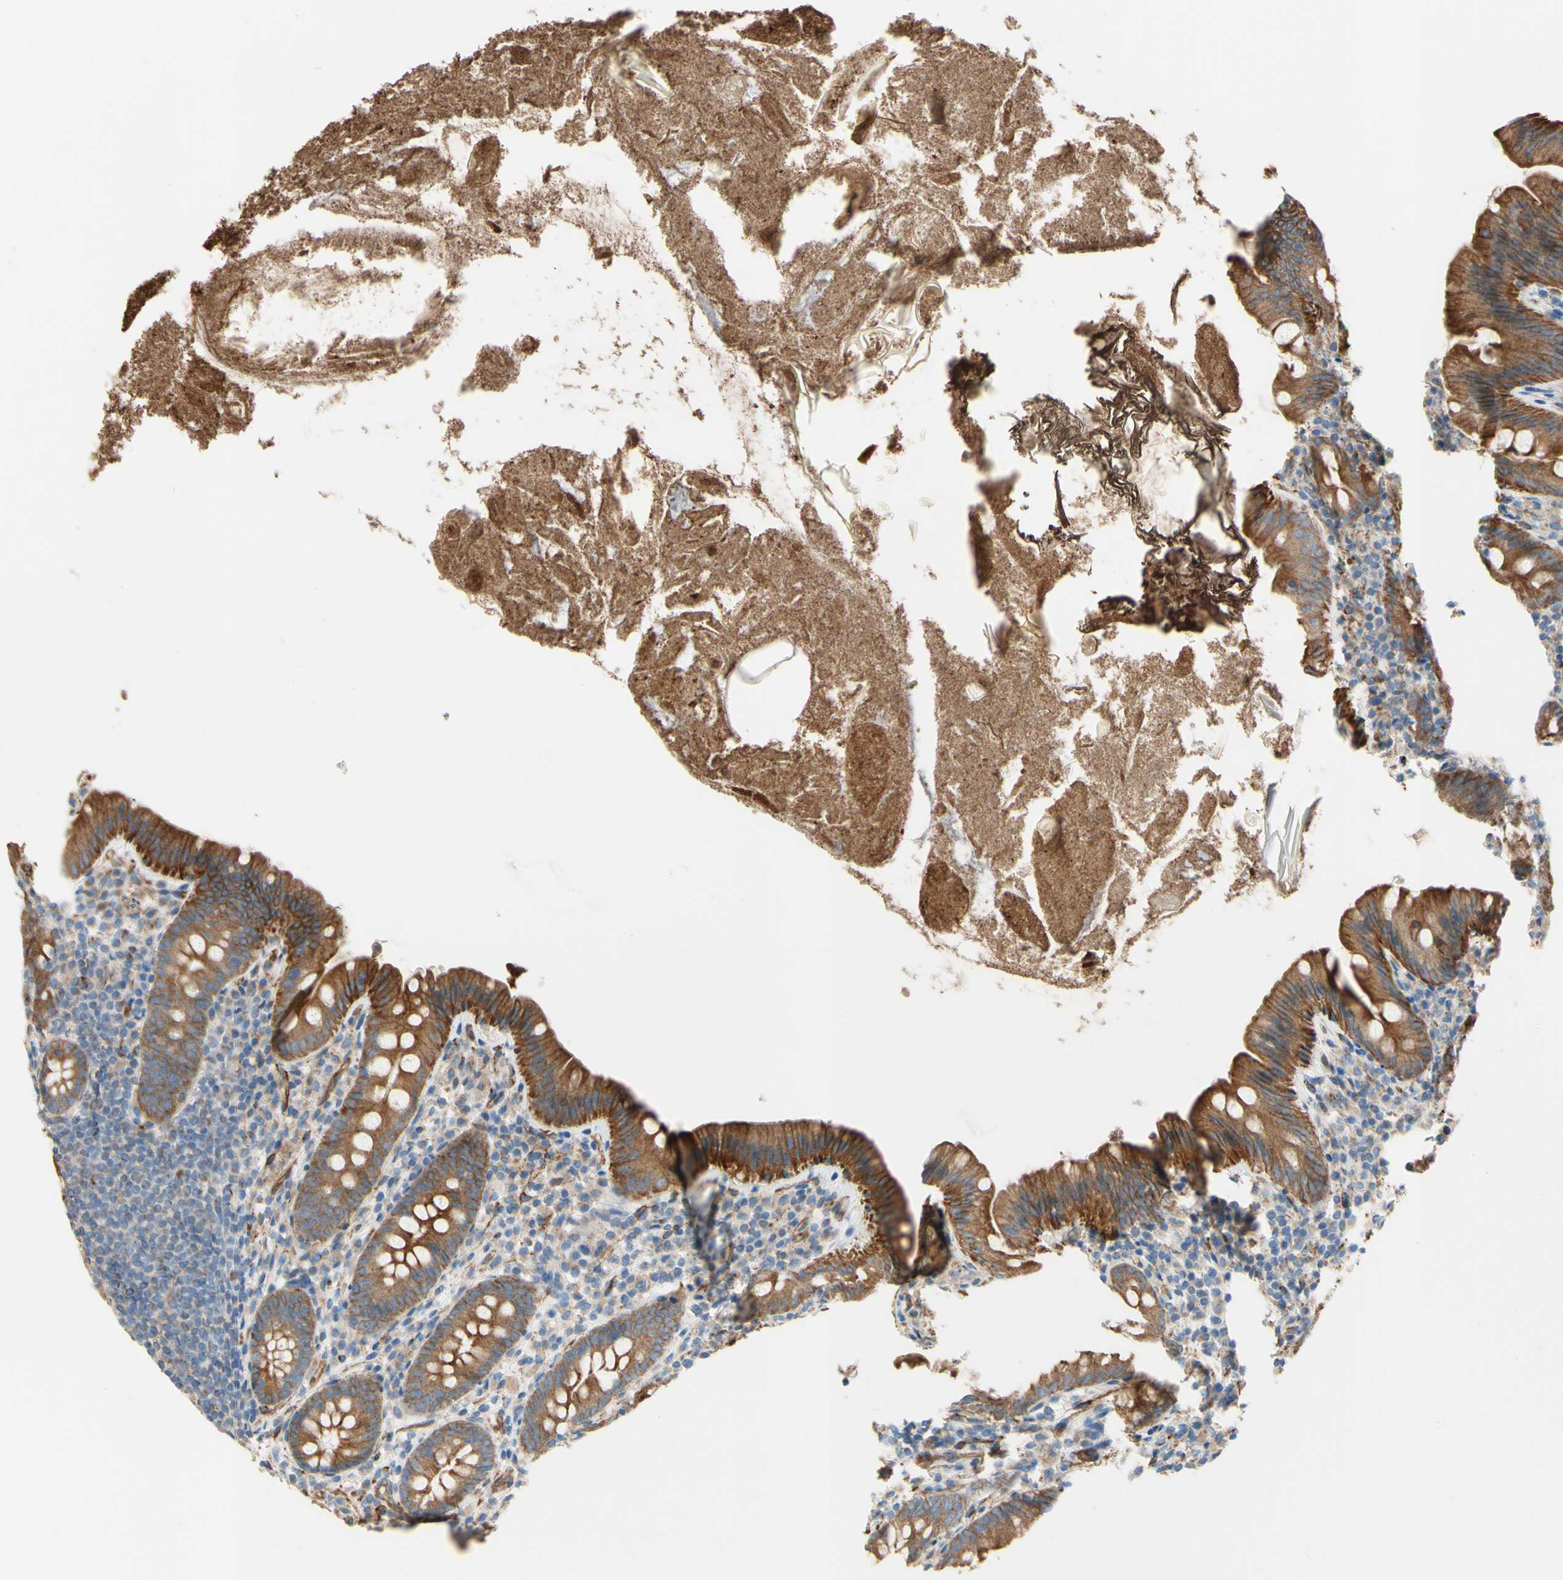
{"staining": {"intensity": "moderate", "quantity": ">75%", "location": "cytoplasmic/membranous"}, "tissue": "appendix", "cell_type": "Glandular cells", "image_type": "normal", "snomed": [{"axis": "morphology", "description": "Normal tissue, NOS"}, {"axis": "topography", "description": "Appendix"}], "caption": "High-magnification brightfield microscopy of benign appendix stained with DAB (brown) and counterstained with hematoxylin (blue). glandular cells exhibit moderate cytoplasmic/membranous expression is present in about>75% of cells. (Brightfield microscopy of DAB IHC at high magnification).", "gene": "ENDOD1", "patient": {"sex": "male", "age": 52}}